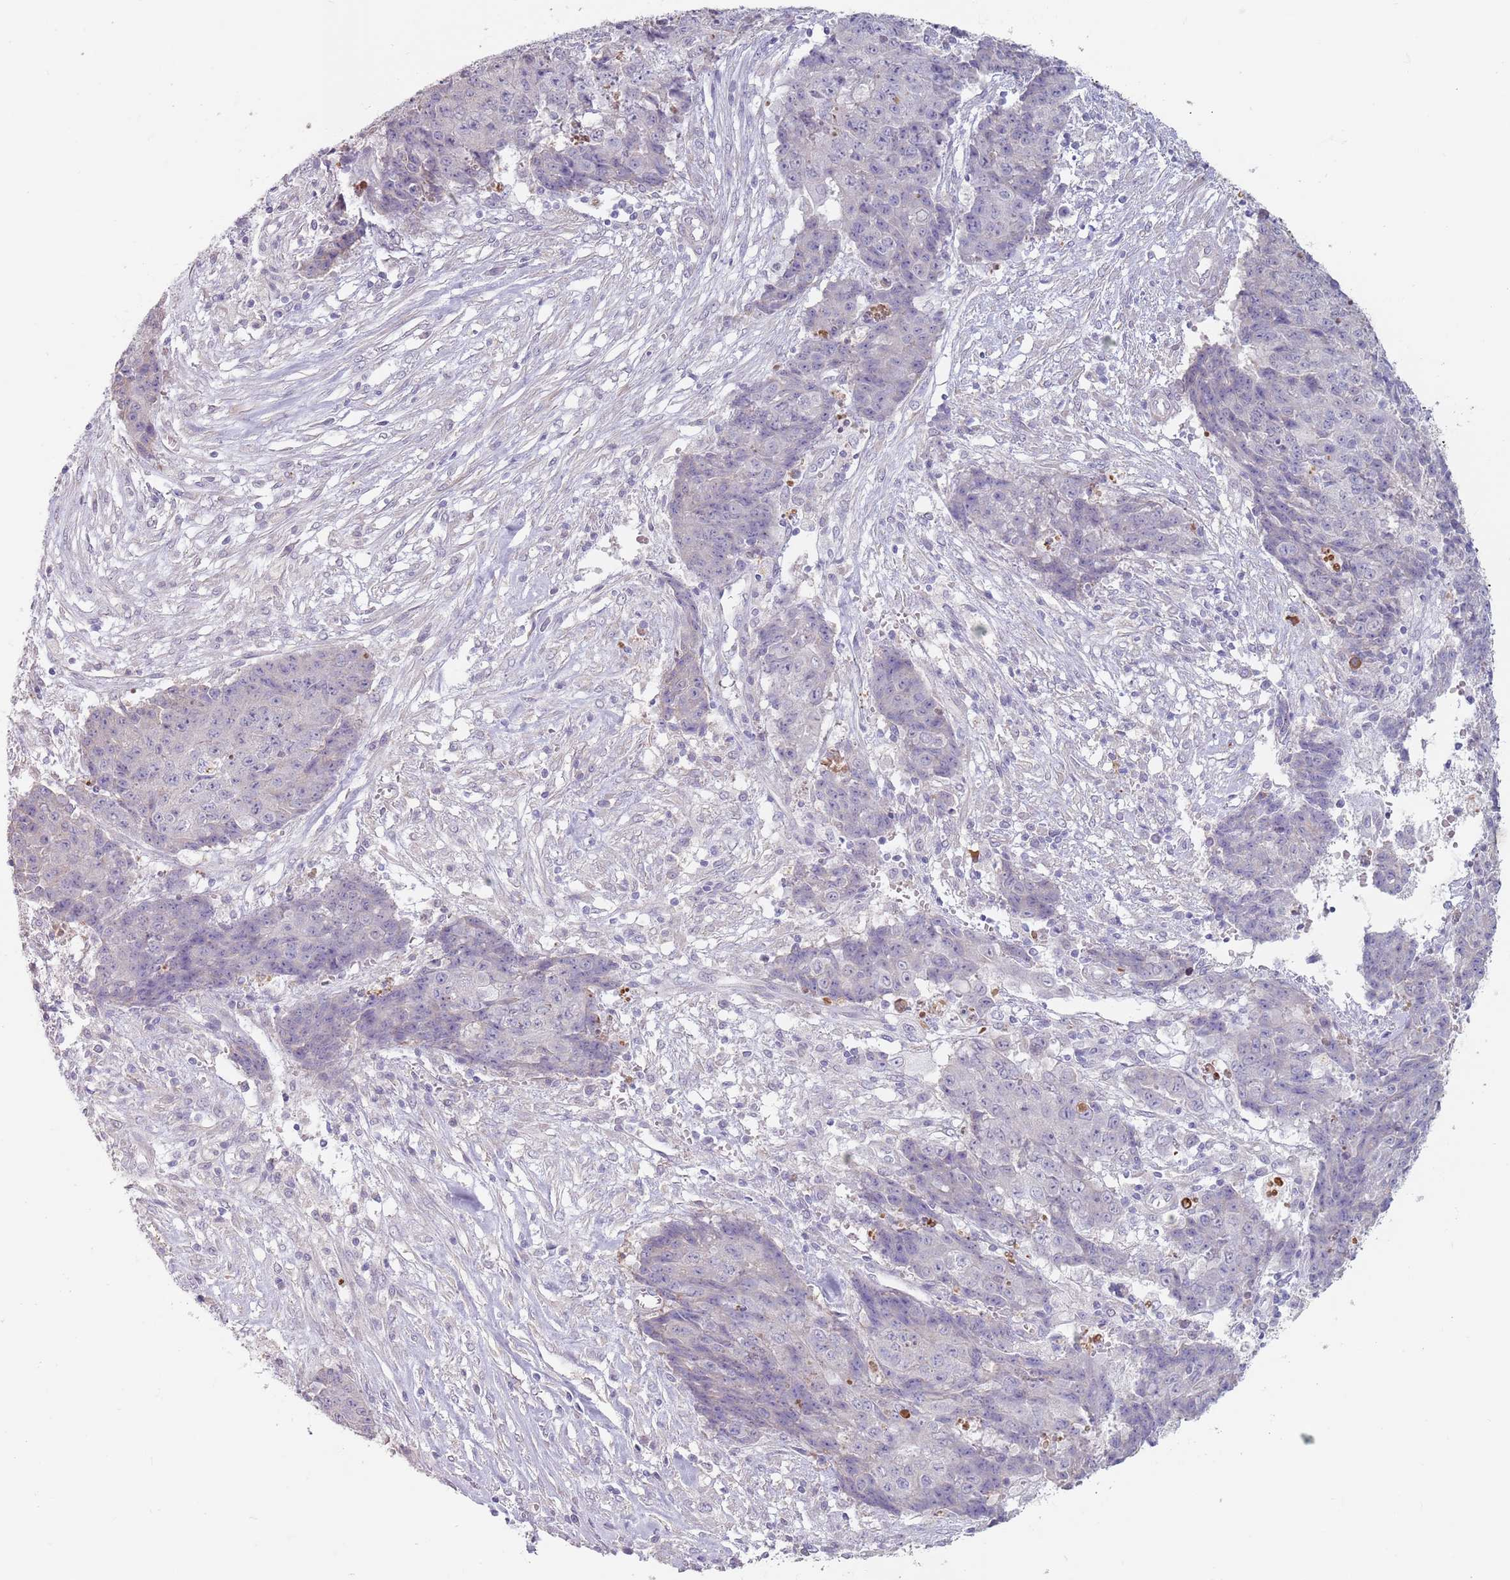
{"staining": {"intensity": "negative", "quantity": "none", "location": "none"}, "tissue": "ovarian cancer", "cell_type": "Tumor cells", "image_type": "cancer", "snomed": [{"axis": "morphology", "description": "Carcinoma, endometroid"}, {"axis": "topography", "description": "Ovary"}], "caption": "DAB immunohistochemical staining of ovarian cancer displays no significant positivity in tumor cells.", "gene": "DXO", "patient": {"sex": "female", "age": 42}}